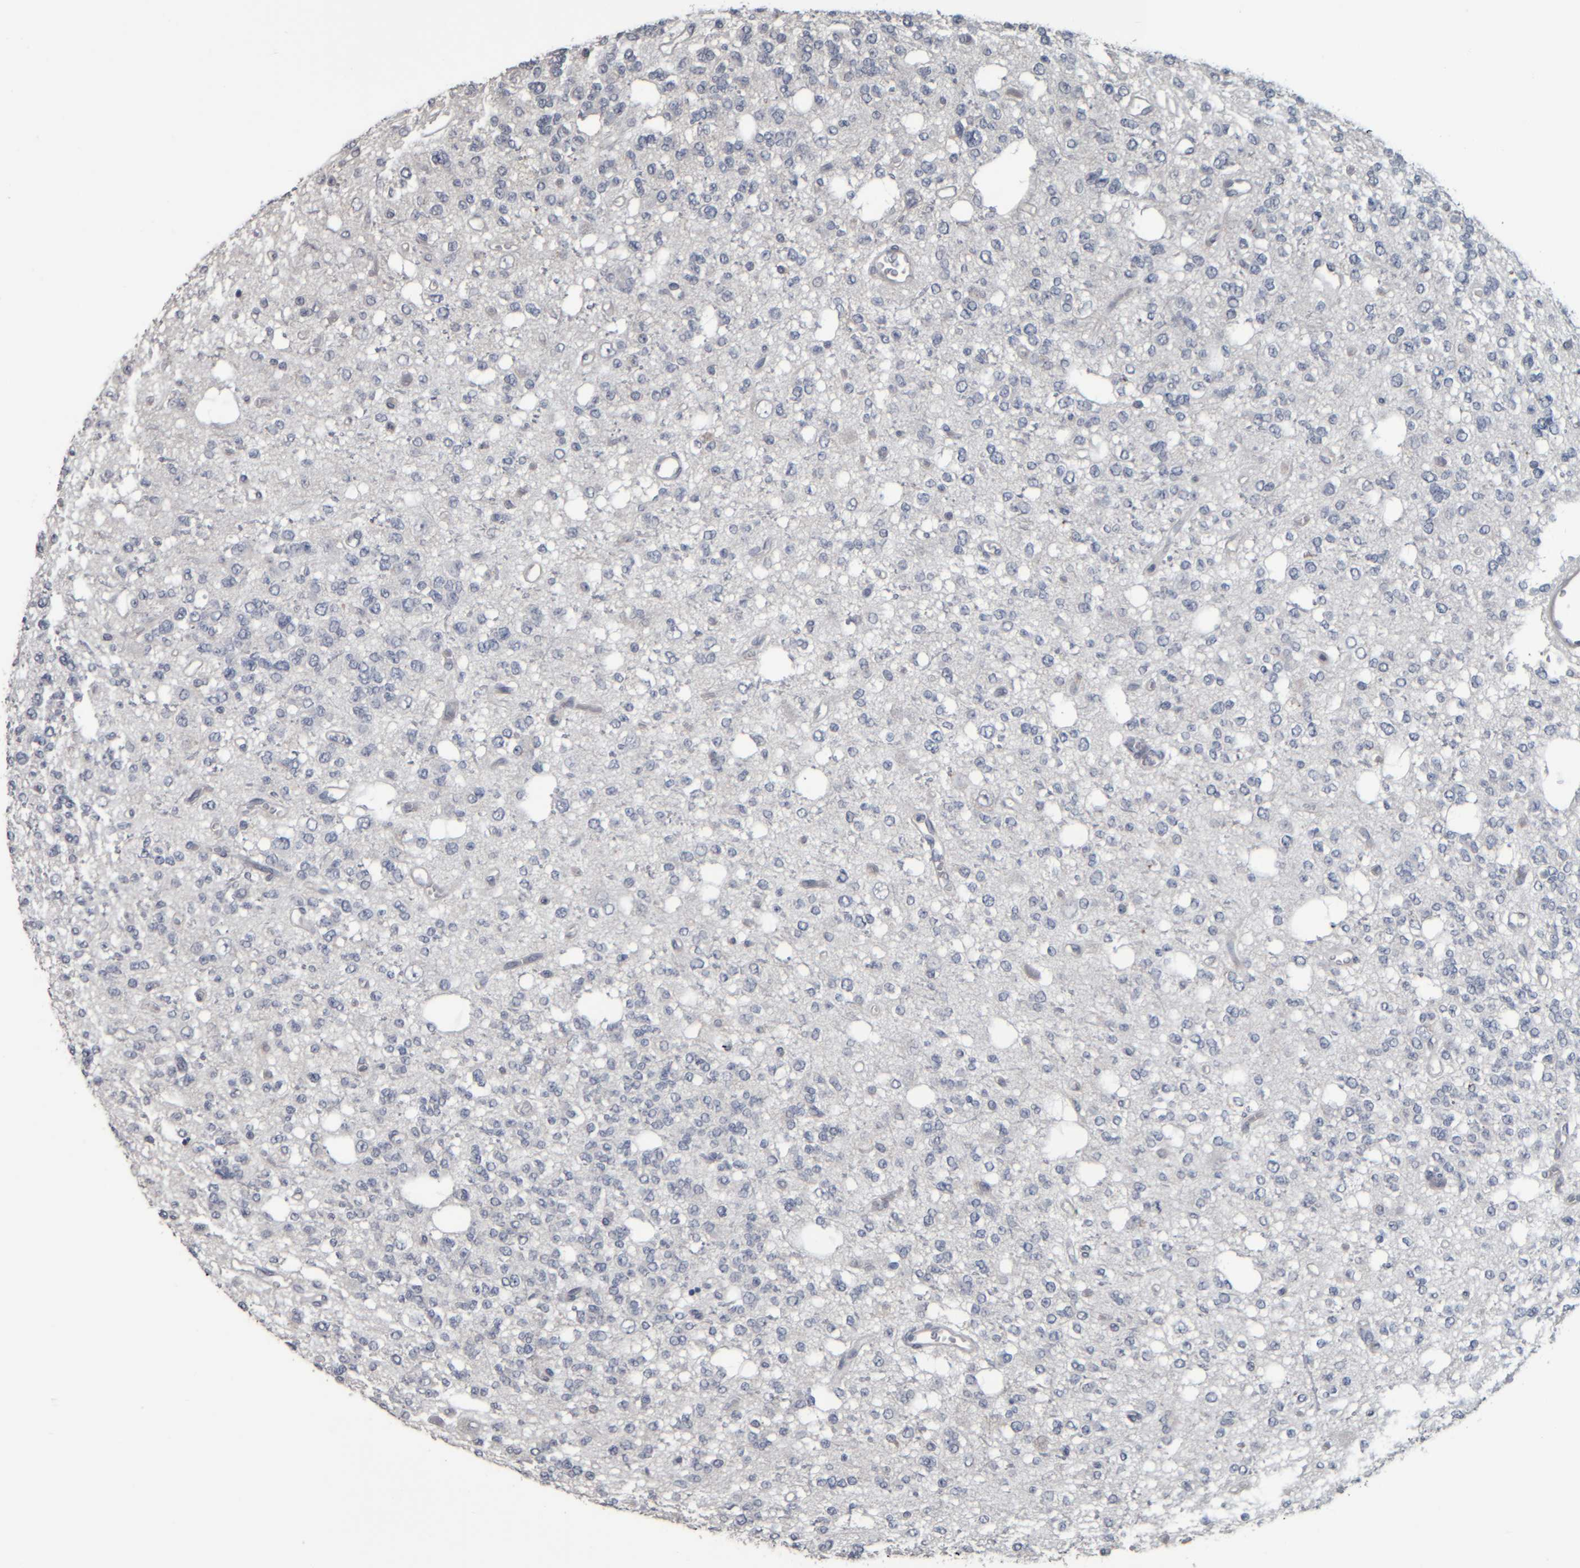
{"staining": {"intensity": "negative", "quantity": "none", "location": "none"}, "tissue": "glioma", "cell_type": "Tumor cells", "image_type": "cancer", "snomed": [{"axis": "morphology", "description": "Glioma, malignant, Low grade"}, {"axis": "topography", "description": "Brain"}], "caption": "Immunohistochemistry (IHC) image of neoplastic tissue: human glioma stained with DAB reveals no significant protein expression in tumor cells. (Stains: DAB (3,3'-diaminobenzidine) immunohistochemistry with hematoxylin counter stain, Microscopy: brightfield microscopy at high magnification).", "gene": "CAVIN4", "patient": {"sex": "male", "age": 38}}